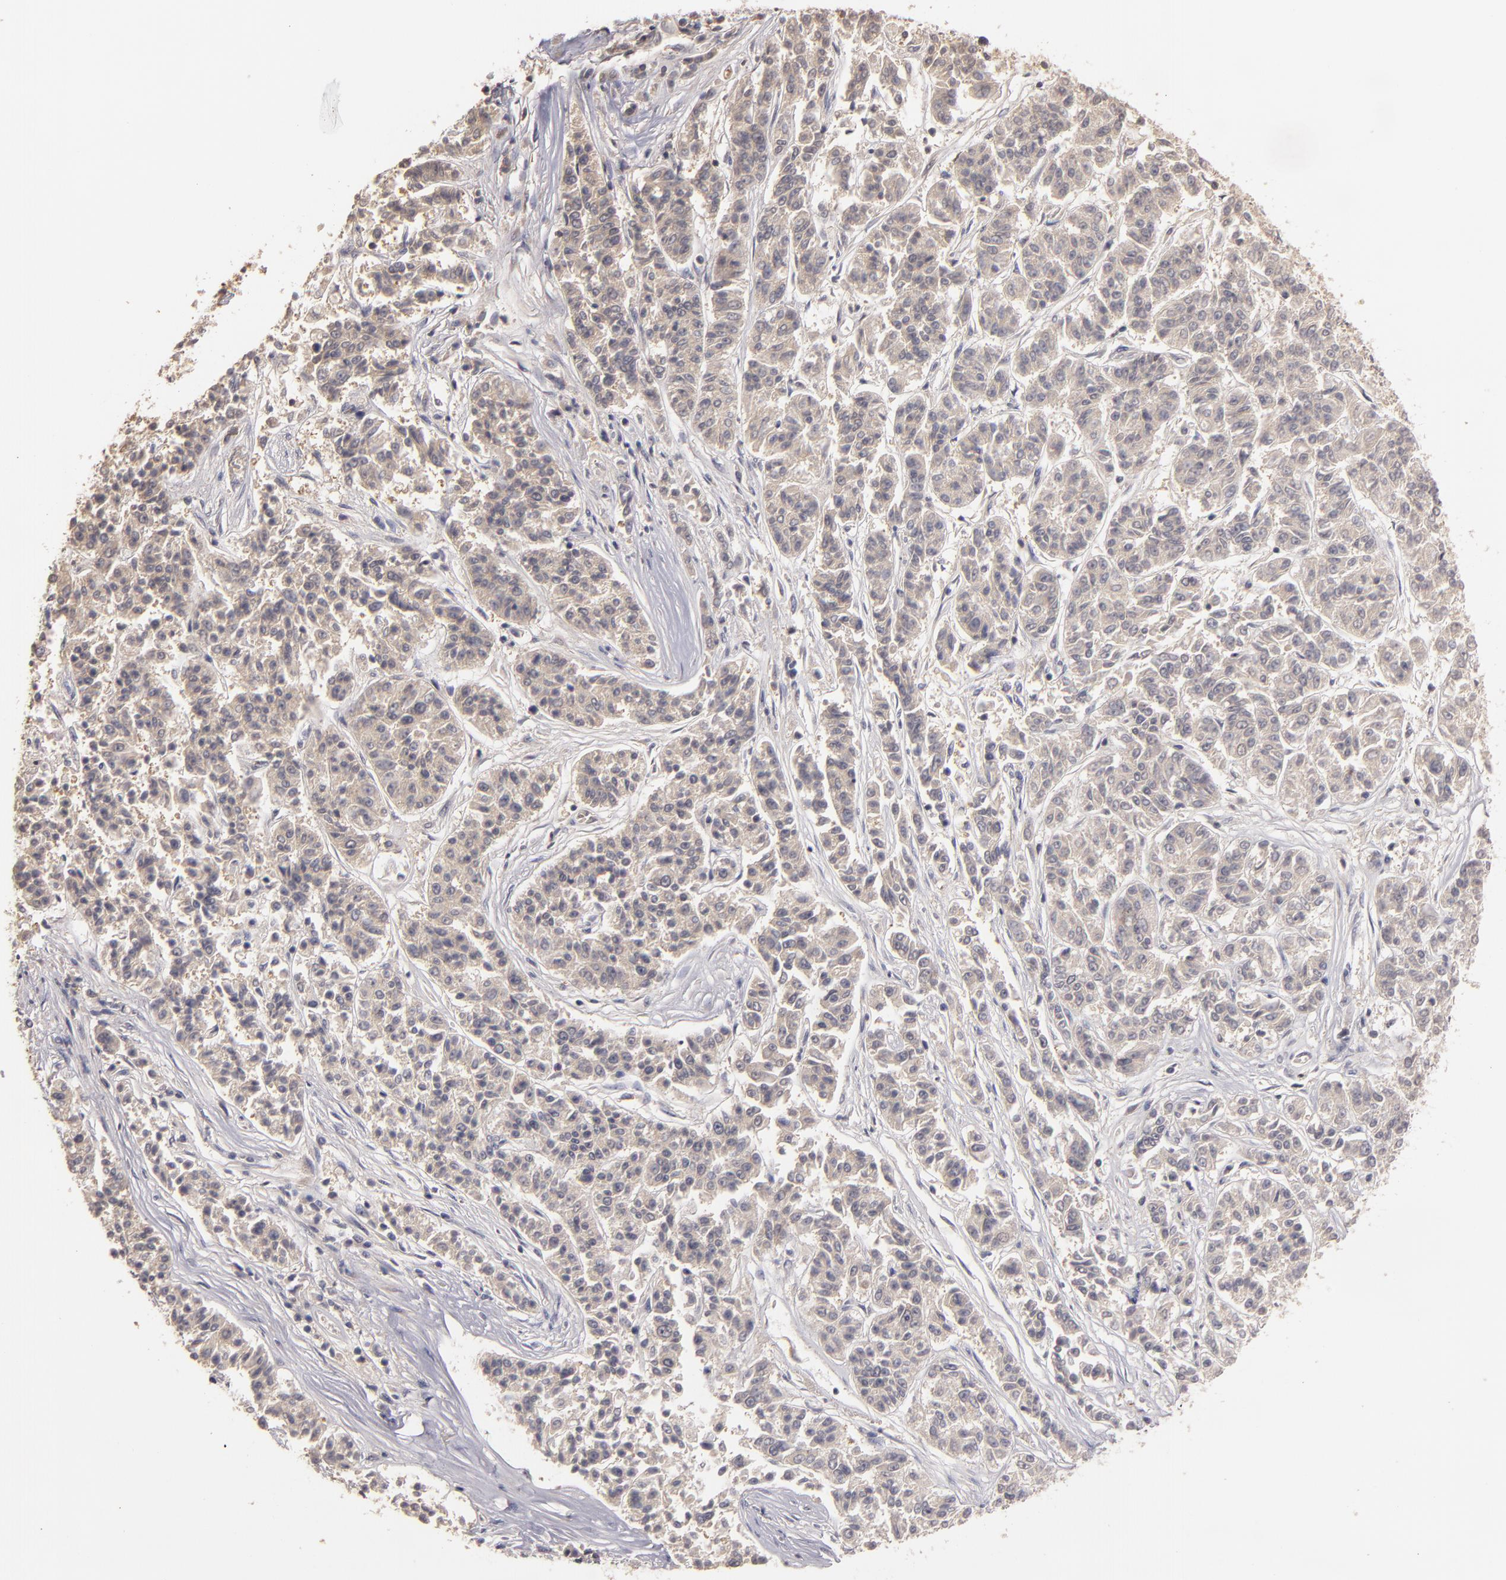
{"staining": {"intensity": "negative", "quantity": "none", "location": "none"}, "tissue": "lung cancer", "cell_type": "Tumor cells", "image_type": "cancer", "snomed": [{"axis": "morphology", "description": "Adenocarcinoma, NOS"}, {"axis": "topography", "description": "Lung"}], "caption": "Tumor cells show no significant protein positivity in lung cancer (adenocarcinoma).", "gene": "MBL2", "patient": {"sex": "male", "age": 84}}